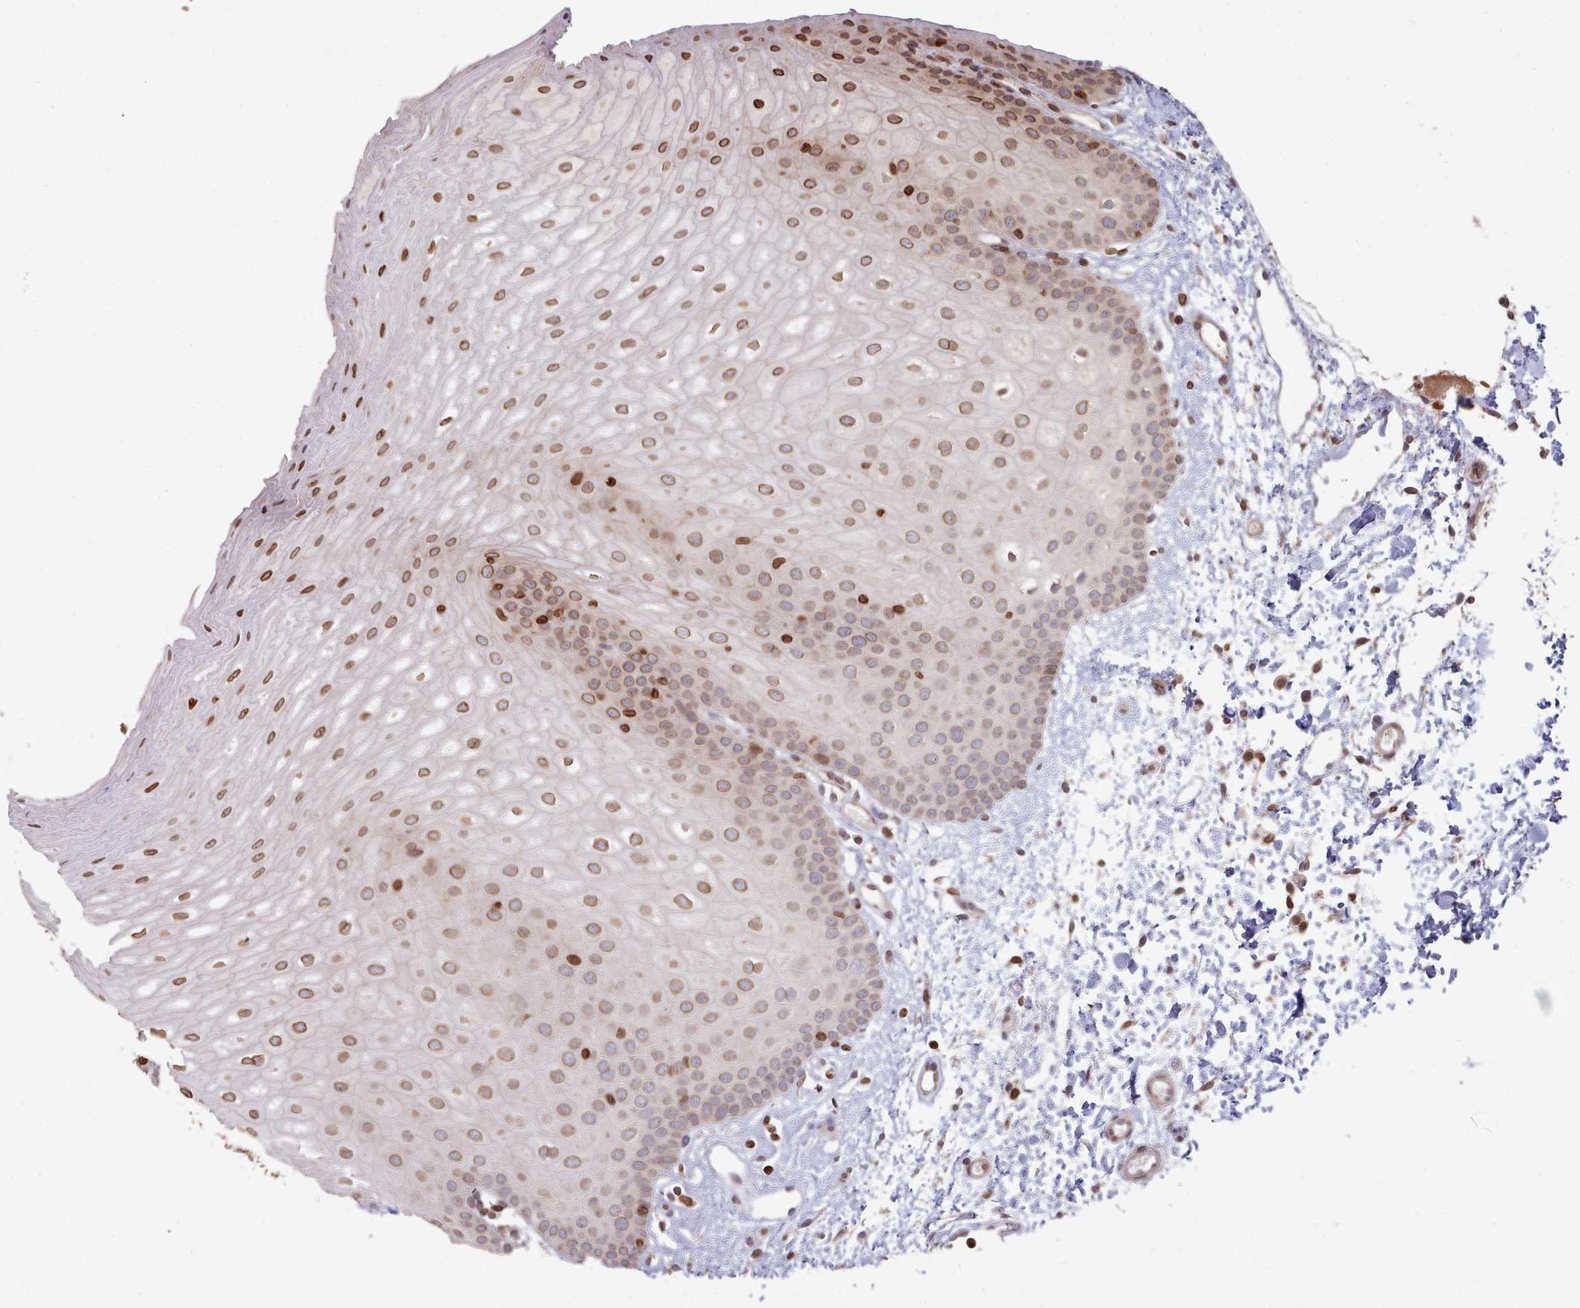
{"staining": {"intensity": "moderate", "quantity": ">75%", "location": "cytoplasmic/membranous,nuclear"}, "tissue": "oral mucosa", "cell_type": "Squamous epithelial cells", "image_type": "normal", "snomed": [{"axis": "morphology", "description": "Normal tissue, NOS"}, {"axis": "topography", "description": "Oral tissue"}], "caption": "Squamous epithelial cells display medium levels of moderate cytoplasmic/membranous,nuclear expression in about >75% of cells in normal human oral mucosa.", "gene": "TOR1AIP1", "patient": {"sex": "female", "age": 67}}